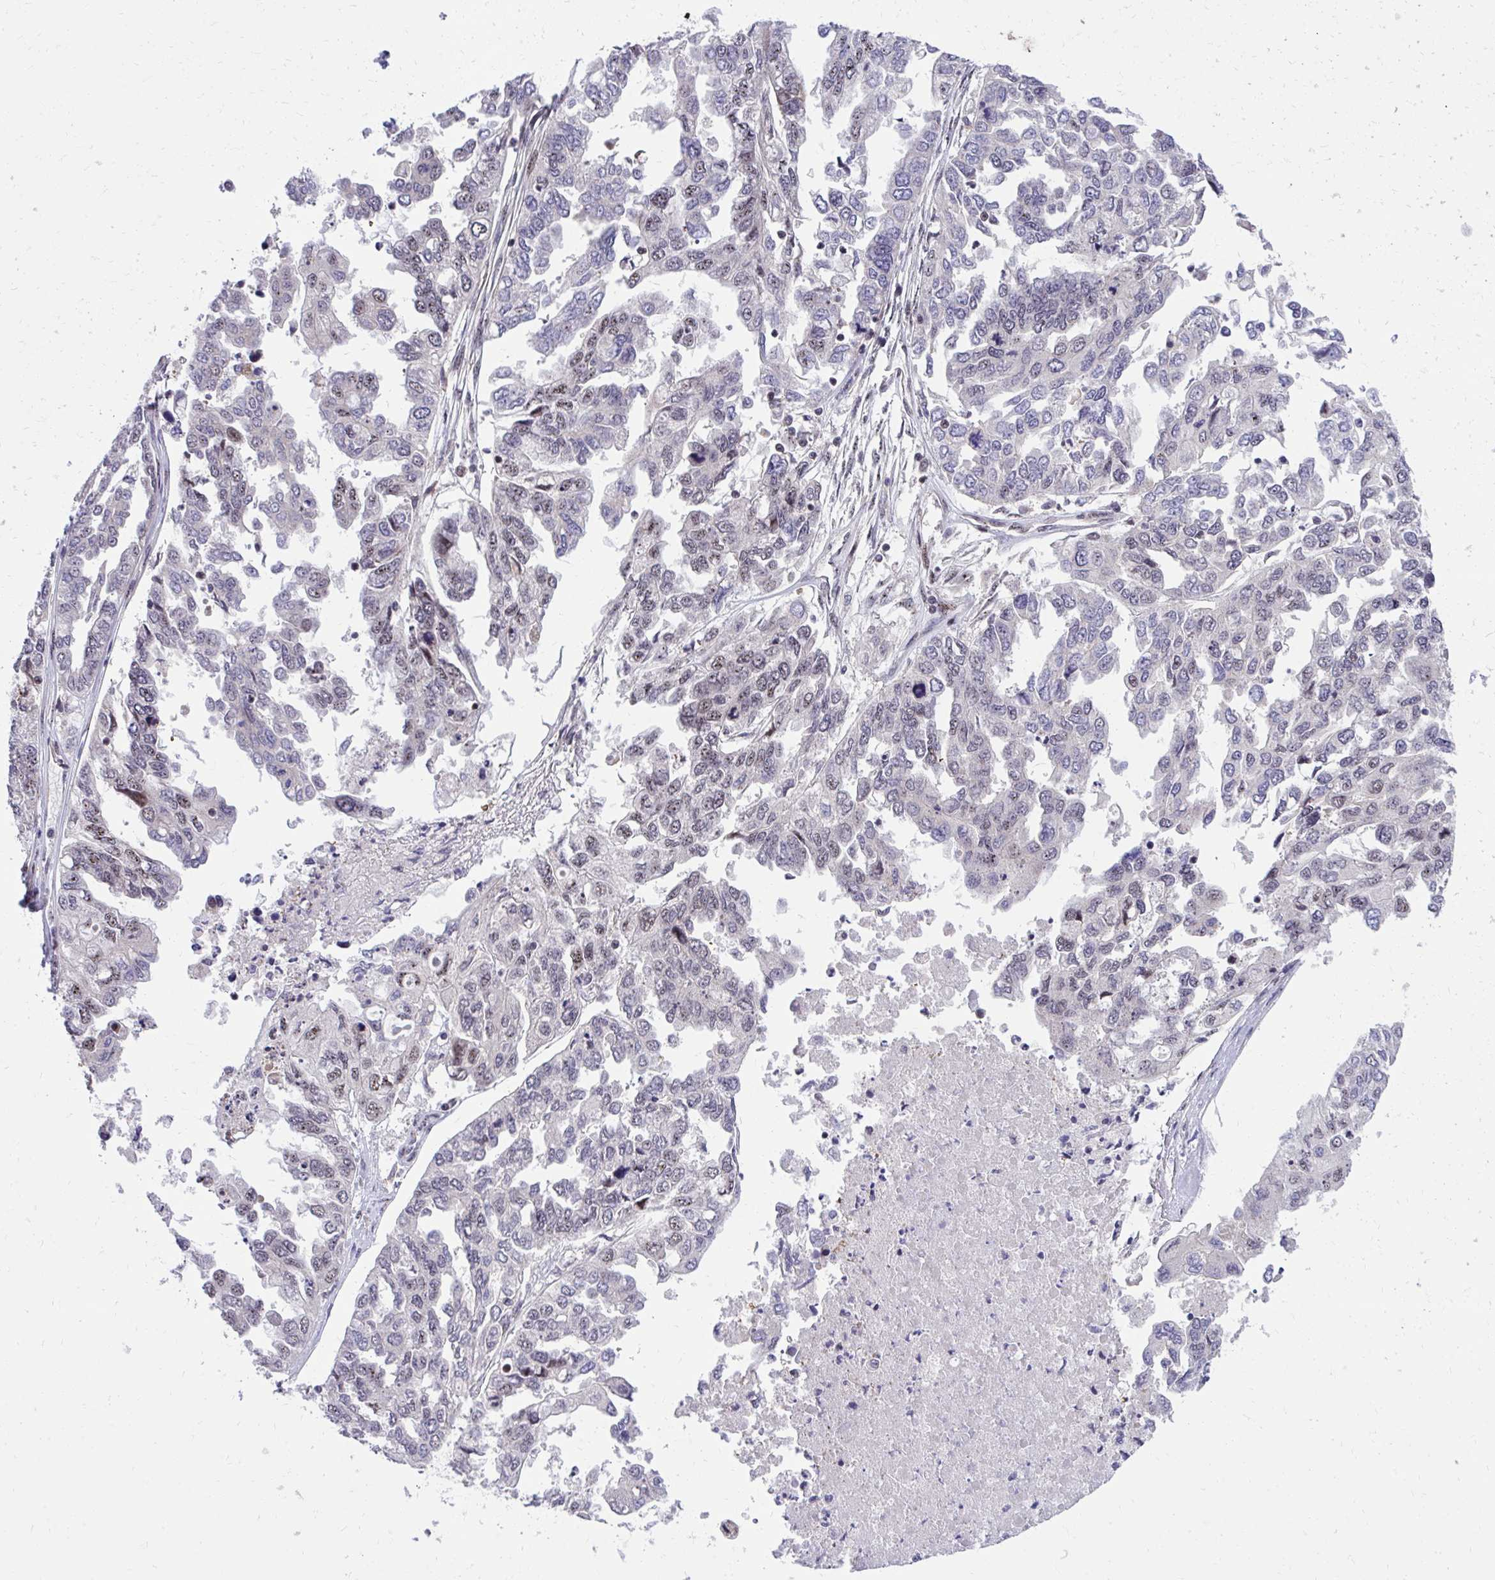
{"staining": {"intensity": "weak", "quantity": "<25%", "location": "nuclear"}, "tissue": "ovarian cancer", "cell_type": "Tumor cells", "image_type": "cancer", "snomed": [{"axis": "morphology", "description": "Cystadenocarcinoma, serous, NOS"}, {"axis": "topography", "description": "Ovary"}], "caption": "The image displays no staining of tumor cells in ovarian serous cystadenocarcinoma.", "gene": "HOXA4", "patient": {"sex": "female", "age": 53}}